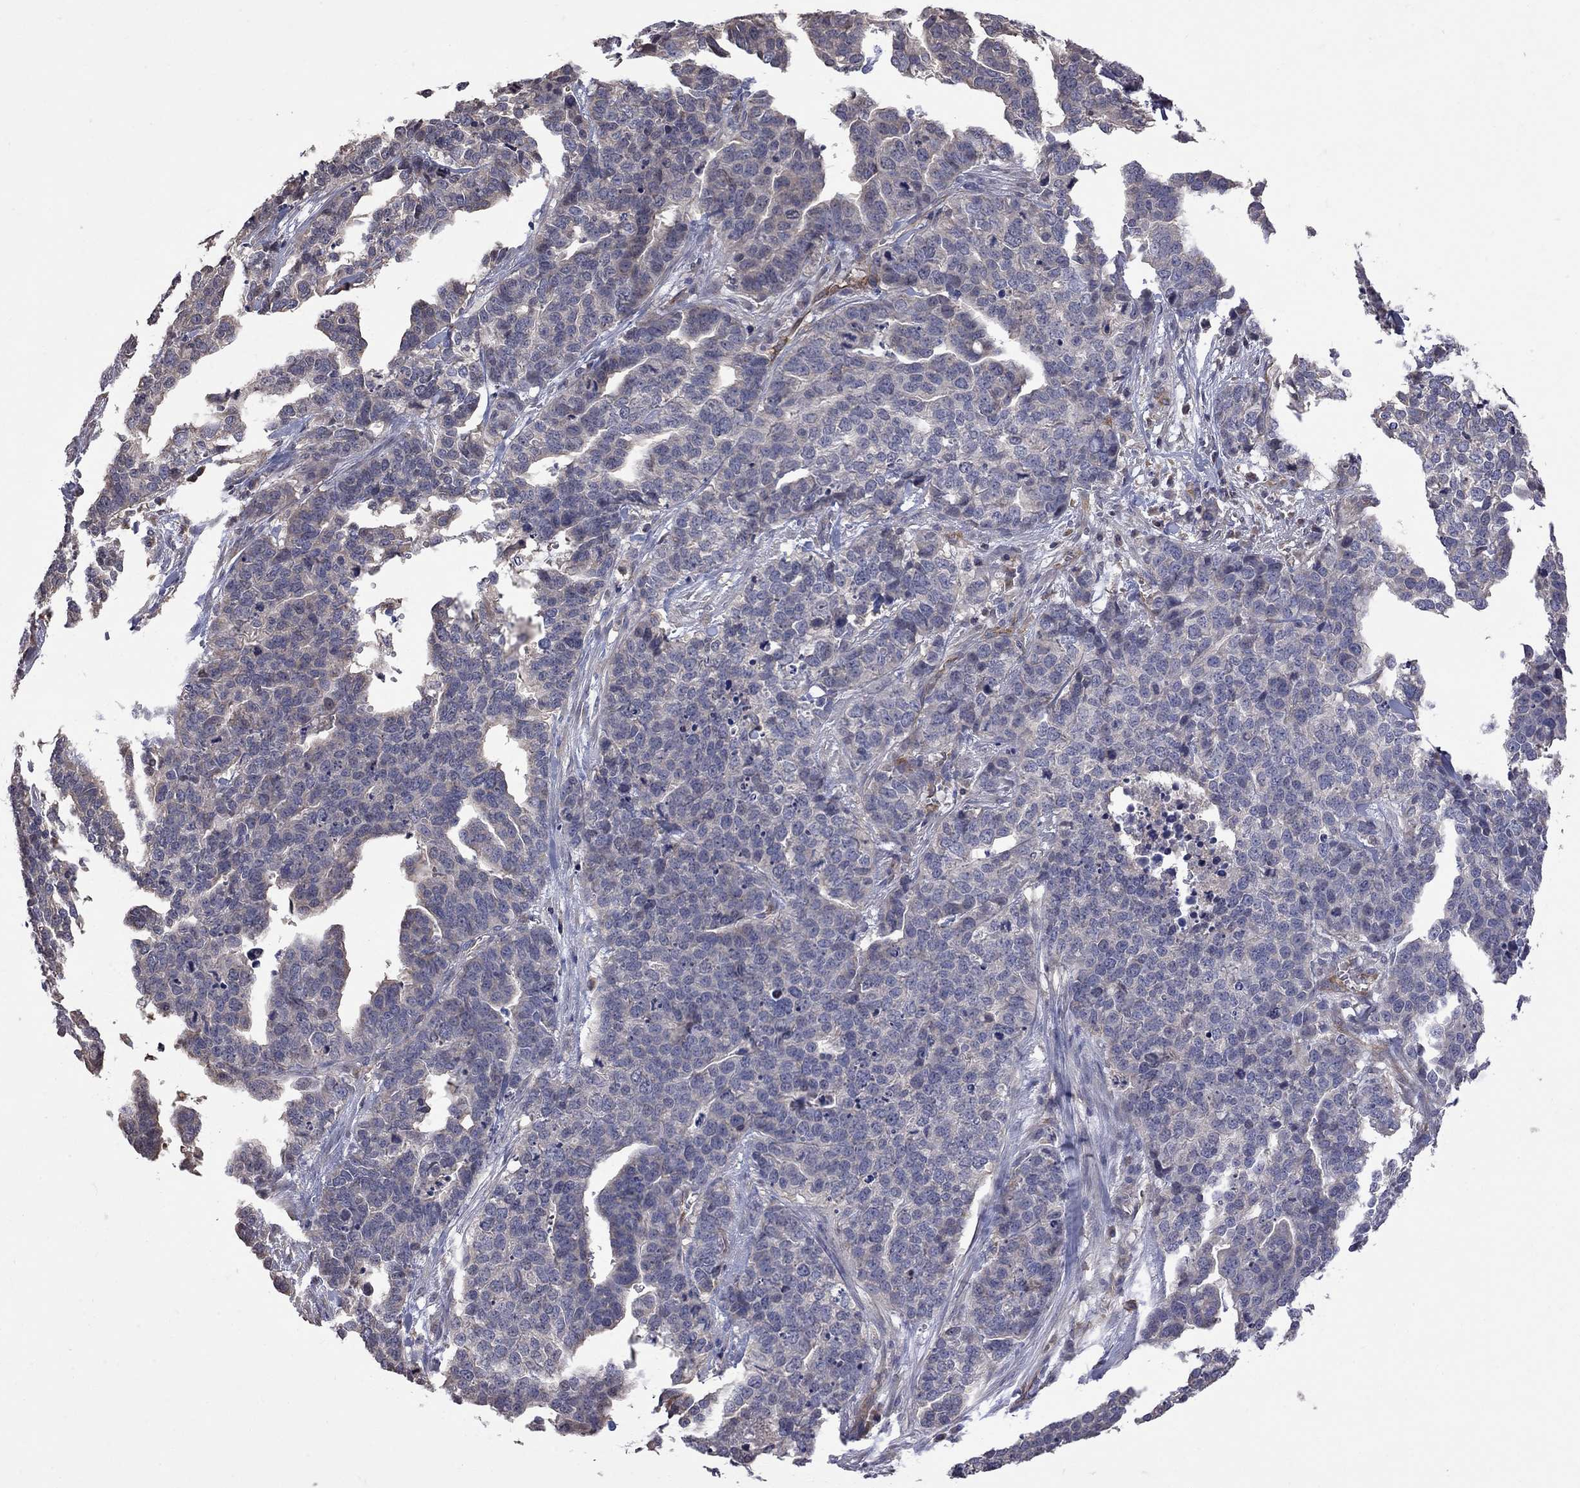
{"staining": {"intensity": "negative", "quantity": "none", "location": "none"}, "tissue": "ovarian cancer", "cell_type": "Tumor cells", "image_type": "cancer", "snomed": [{"axis": "morphology", "description": "Carcinoma, endometroid"}, {"axis": "topography", "description": "Ovary"}], "caption": "Human ovarian cancer stained for a protein using IHC displays no expression in tumor cells.", "gene": "ABI3", "patient": {"sex": "female", "age": 65}}